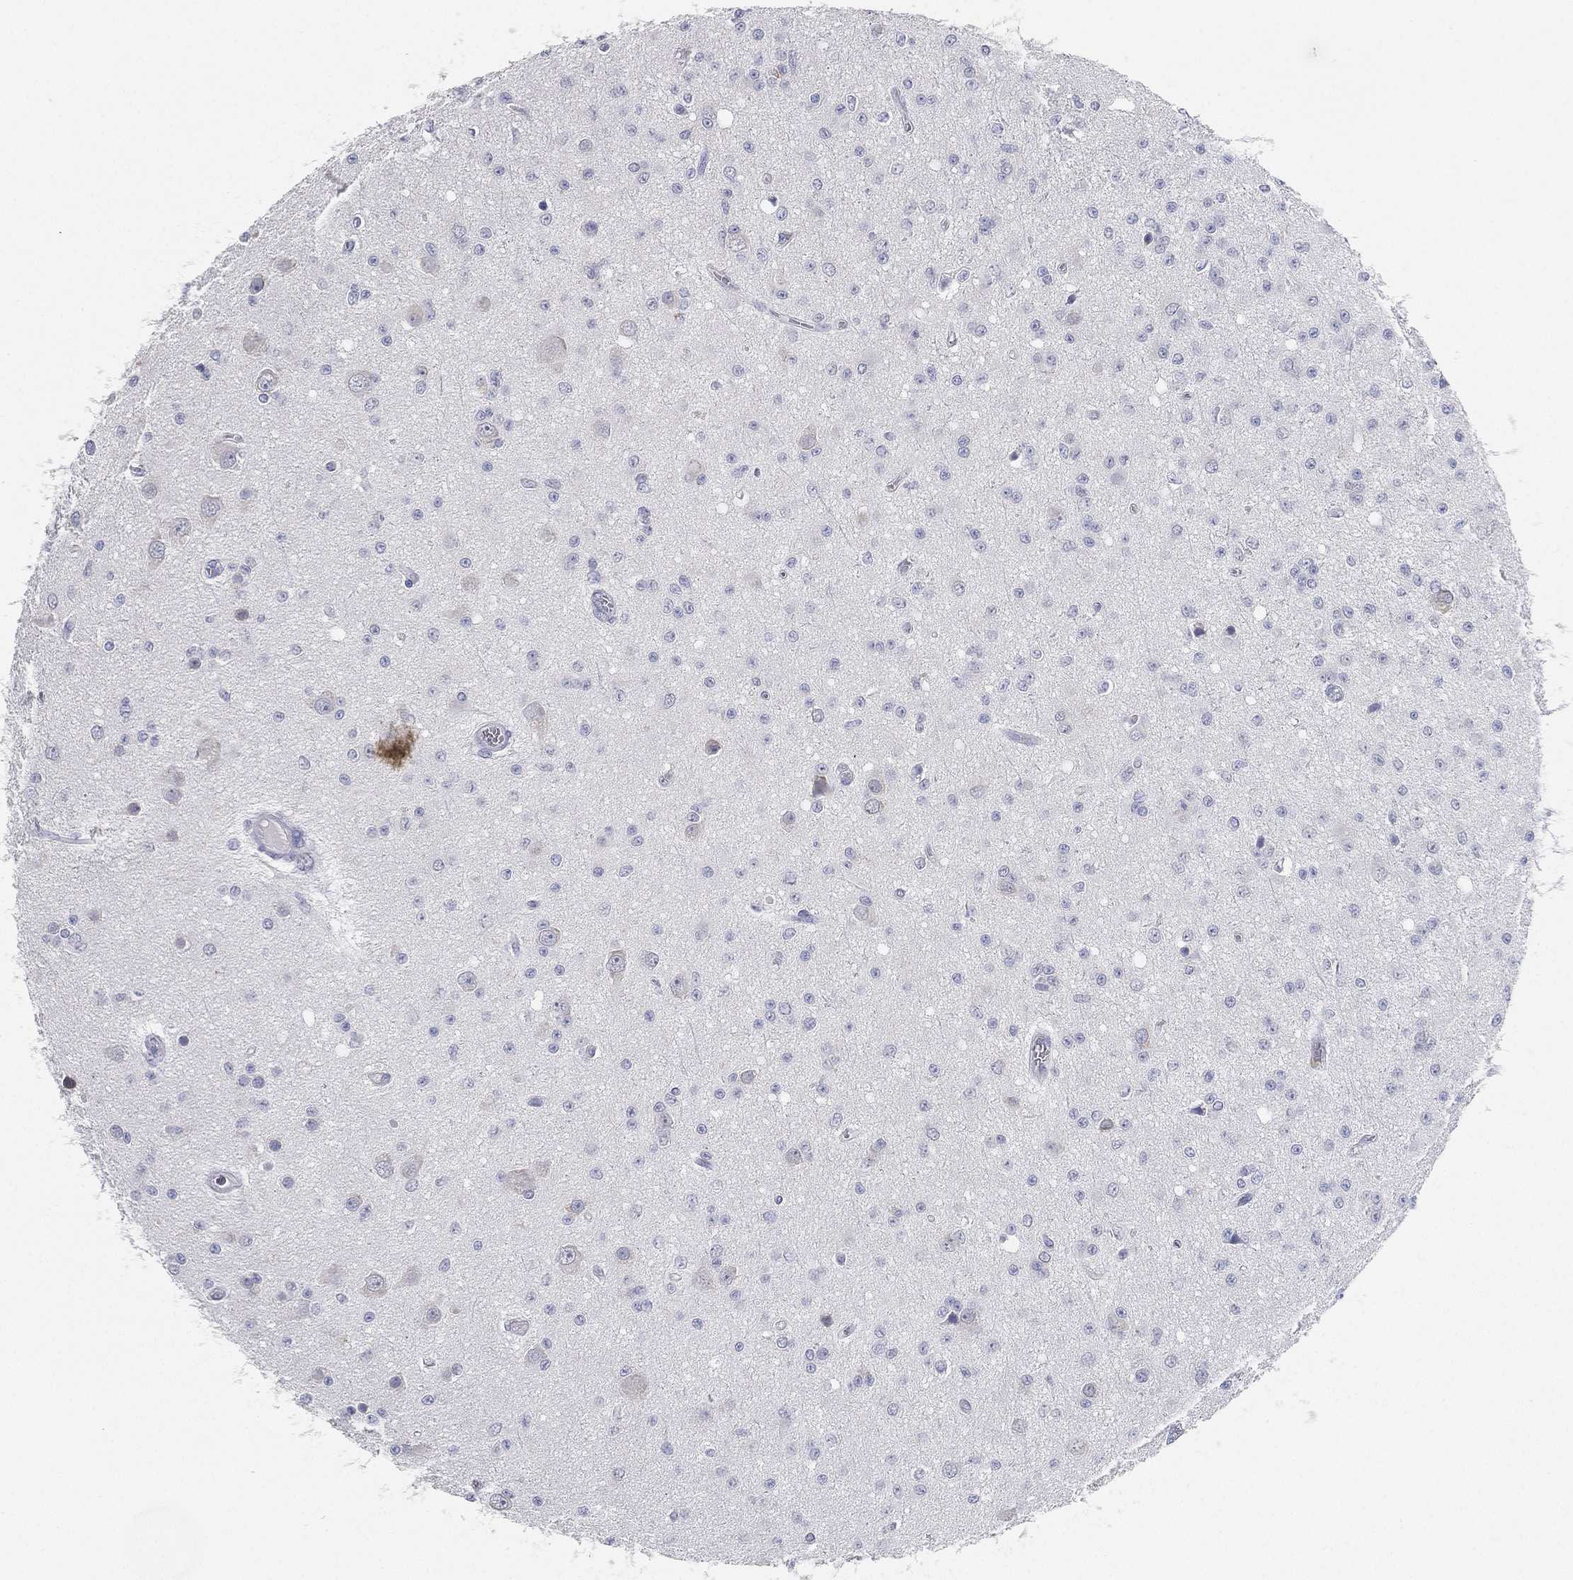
{"staining": {"intensity": "negative", "quantity": "none", "location": "none"}, "tissue": "glioma", "cell_type": "Tumor cells", "image_type": "cancer", "snomed": [{"axis": "morphology", "description": "Glioma, malignant, Low grade"}, {"axis": "topography", "description": "Brain"}], "caption": "Immunohistochemical staining of low-grade glioma (malignant) displays no significant staining in tumor cells.", "gene": "FAM187B", "patient": {"sex": "female", "age": 45}}